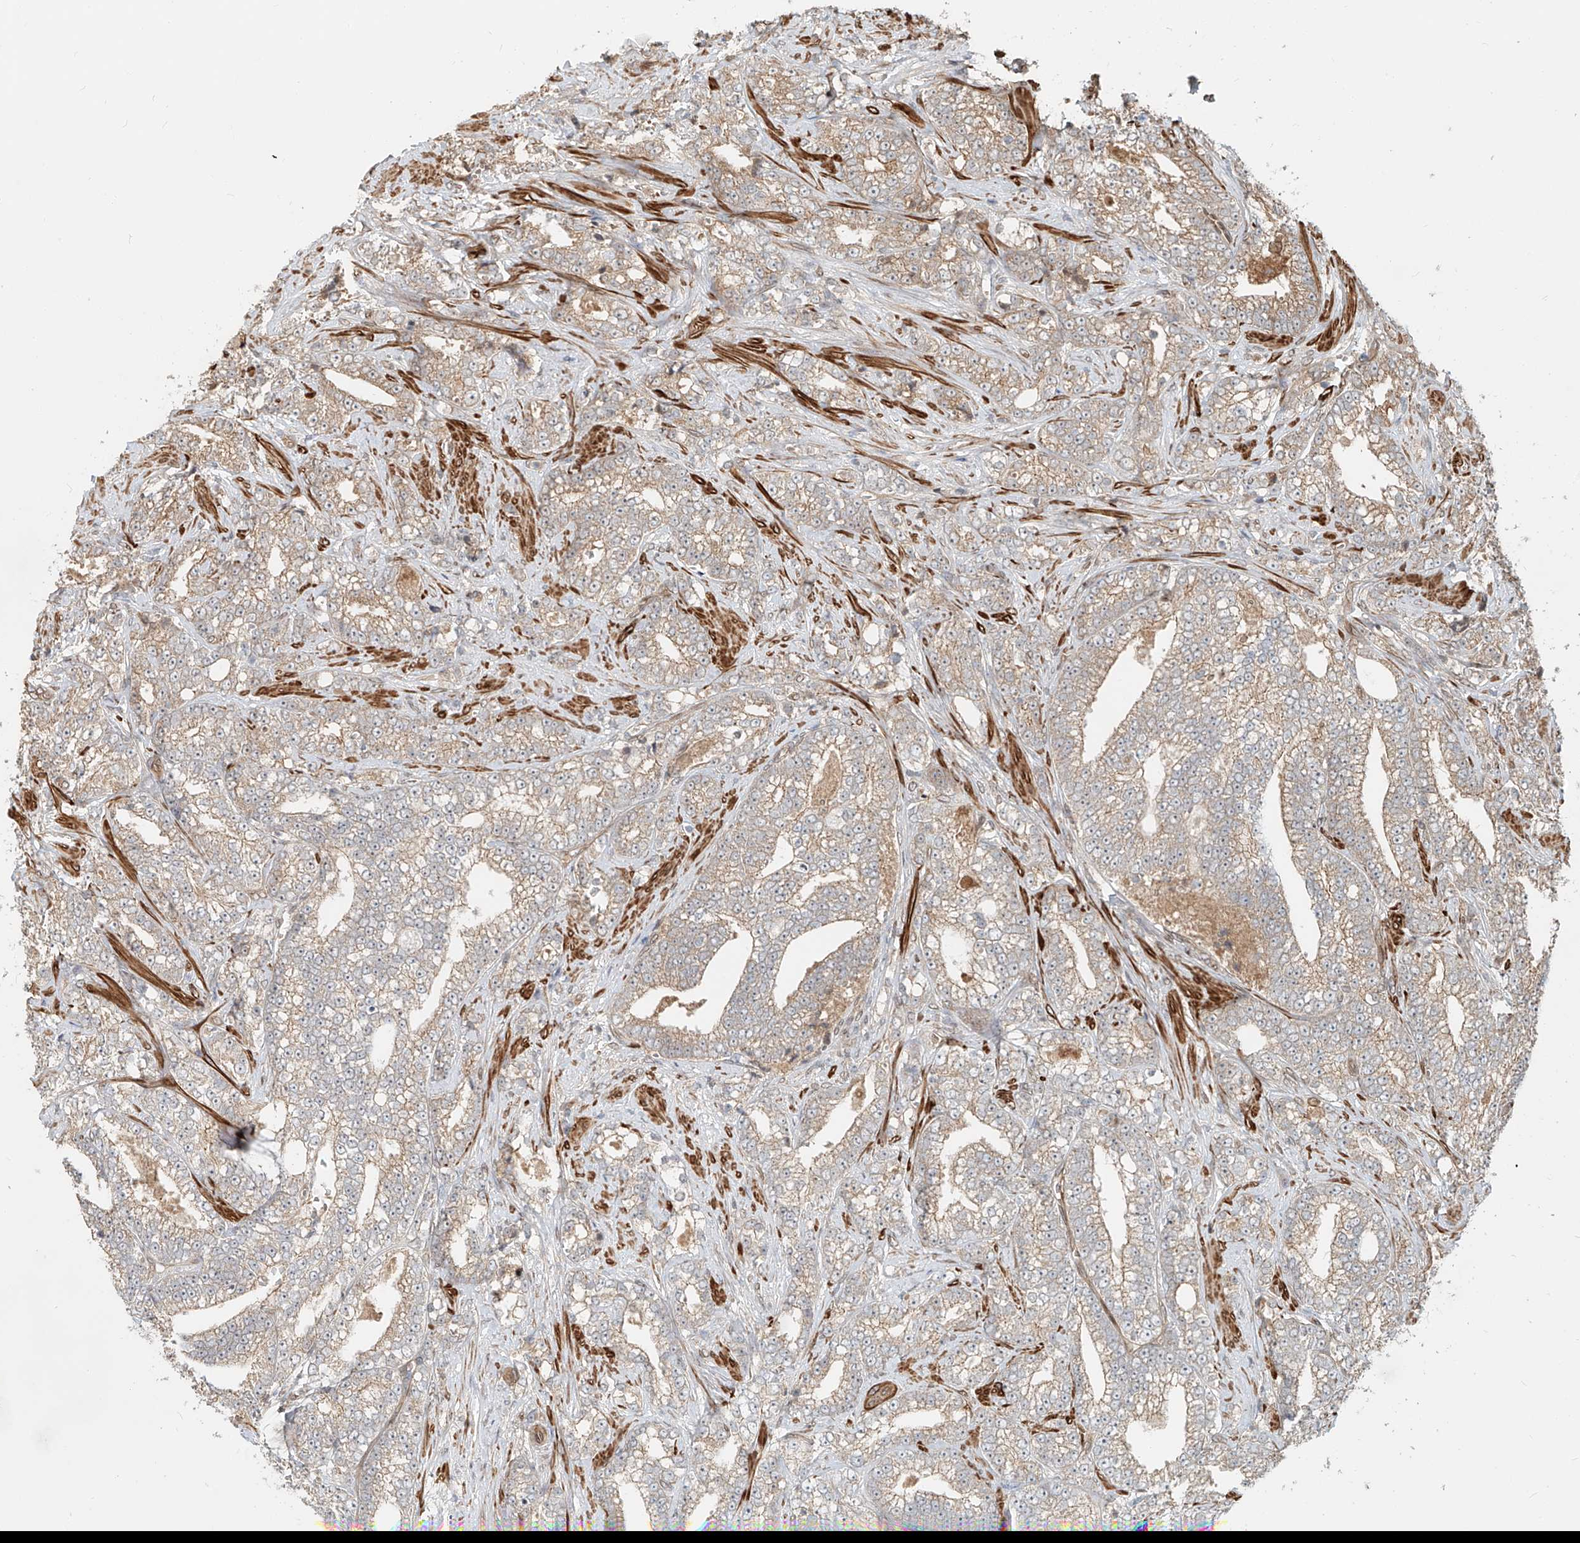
{"staining": {"intensity": "weak", "quantity": "25%-75%", "location": "cytoplasmic/membranous"}, "tissue": "prostate cancer", "cell_type": "Tumor cells", "image_type": "cancer", "snomed": [{"axis": "morphology", "description": "Adenocarcinoma, High grade"}, {"axis": "topography", "description": "Prostate and seminal vesicle, NOS"}], "caption": "Tumor cells reveal weak cytoplasmic/membranous positivity in approximately 25%-75% of cells in prostate cancer (high-grade adenocarcinoma). (DAB (3,3'-diaminobenzidine) IHC with brightfield microscopy, high magnification).", "gene": "SASH1", "patient": {"sex": "male", "age": 67}}